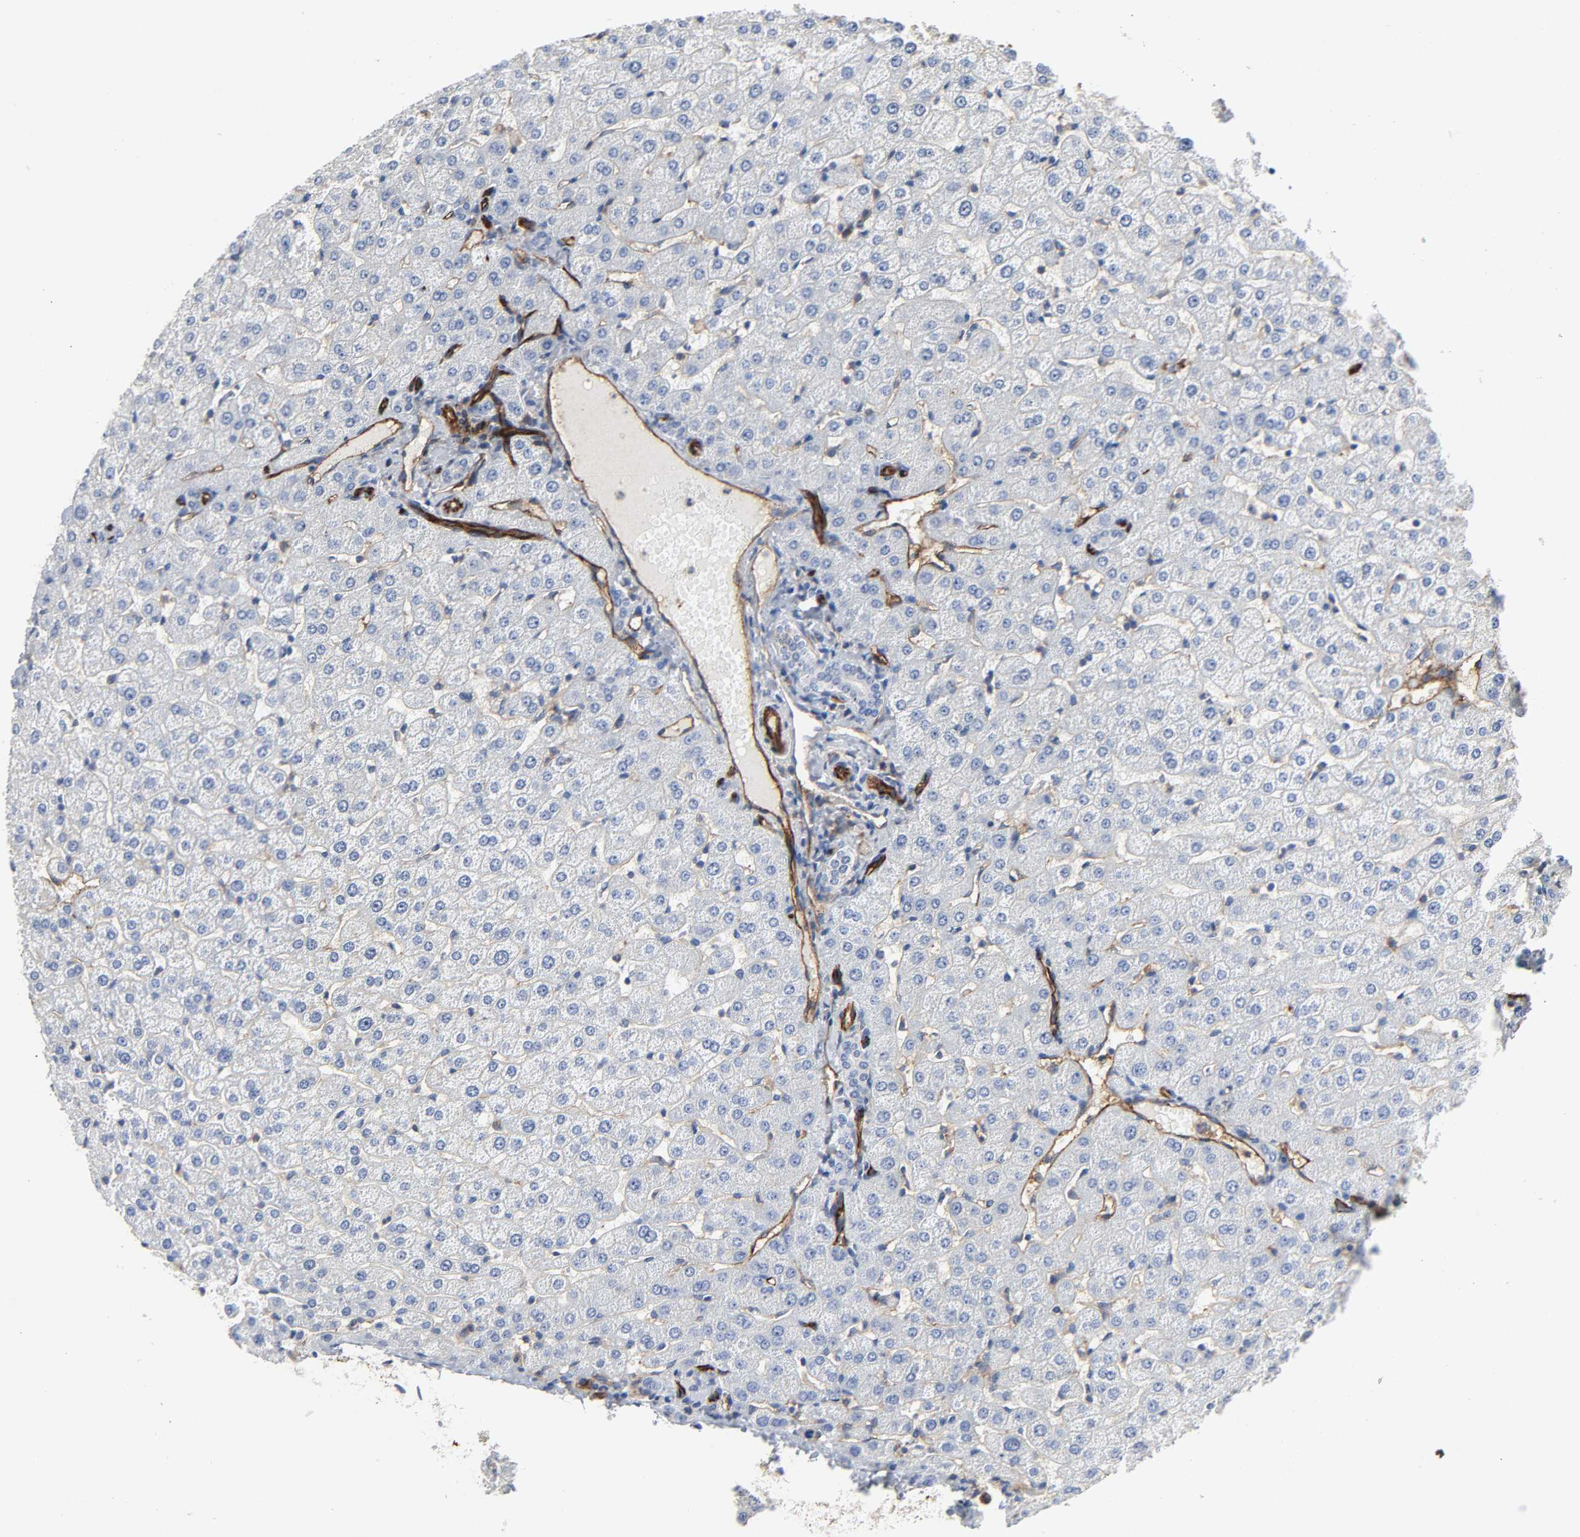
{"staining": {"intensity": "negative", "quantity": "none", "location": "none"}, "tissue": "liver", "cell_type": "Cholangiocytes", "image_type": "normal", "snomed": [{"axis": "morphology", "description": "Normal tissue, NOS"}, {"axis": "morphology", "description": "Fibrosis, NOS"}, {"axis": "topography", "description": "Liver"}], "caption": "This histopathology image is of unremarkable liver stained with immunohistochemistry (IHC) to label a protein in brown with the nuclei are counter-stained blue. There is no expression in cholangiocytes.", "gene": "PECAM1", "patient": {"sex": "female", "age": 29}}